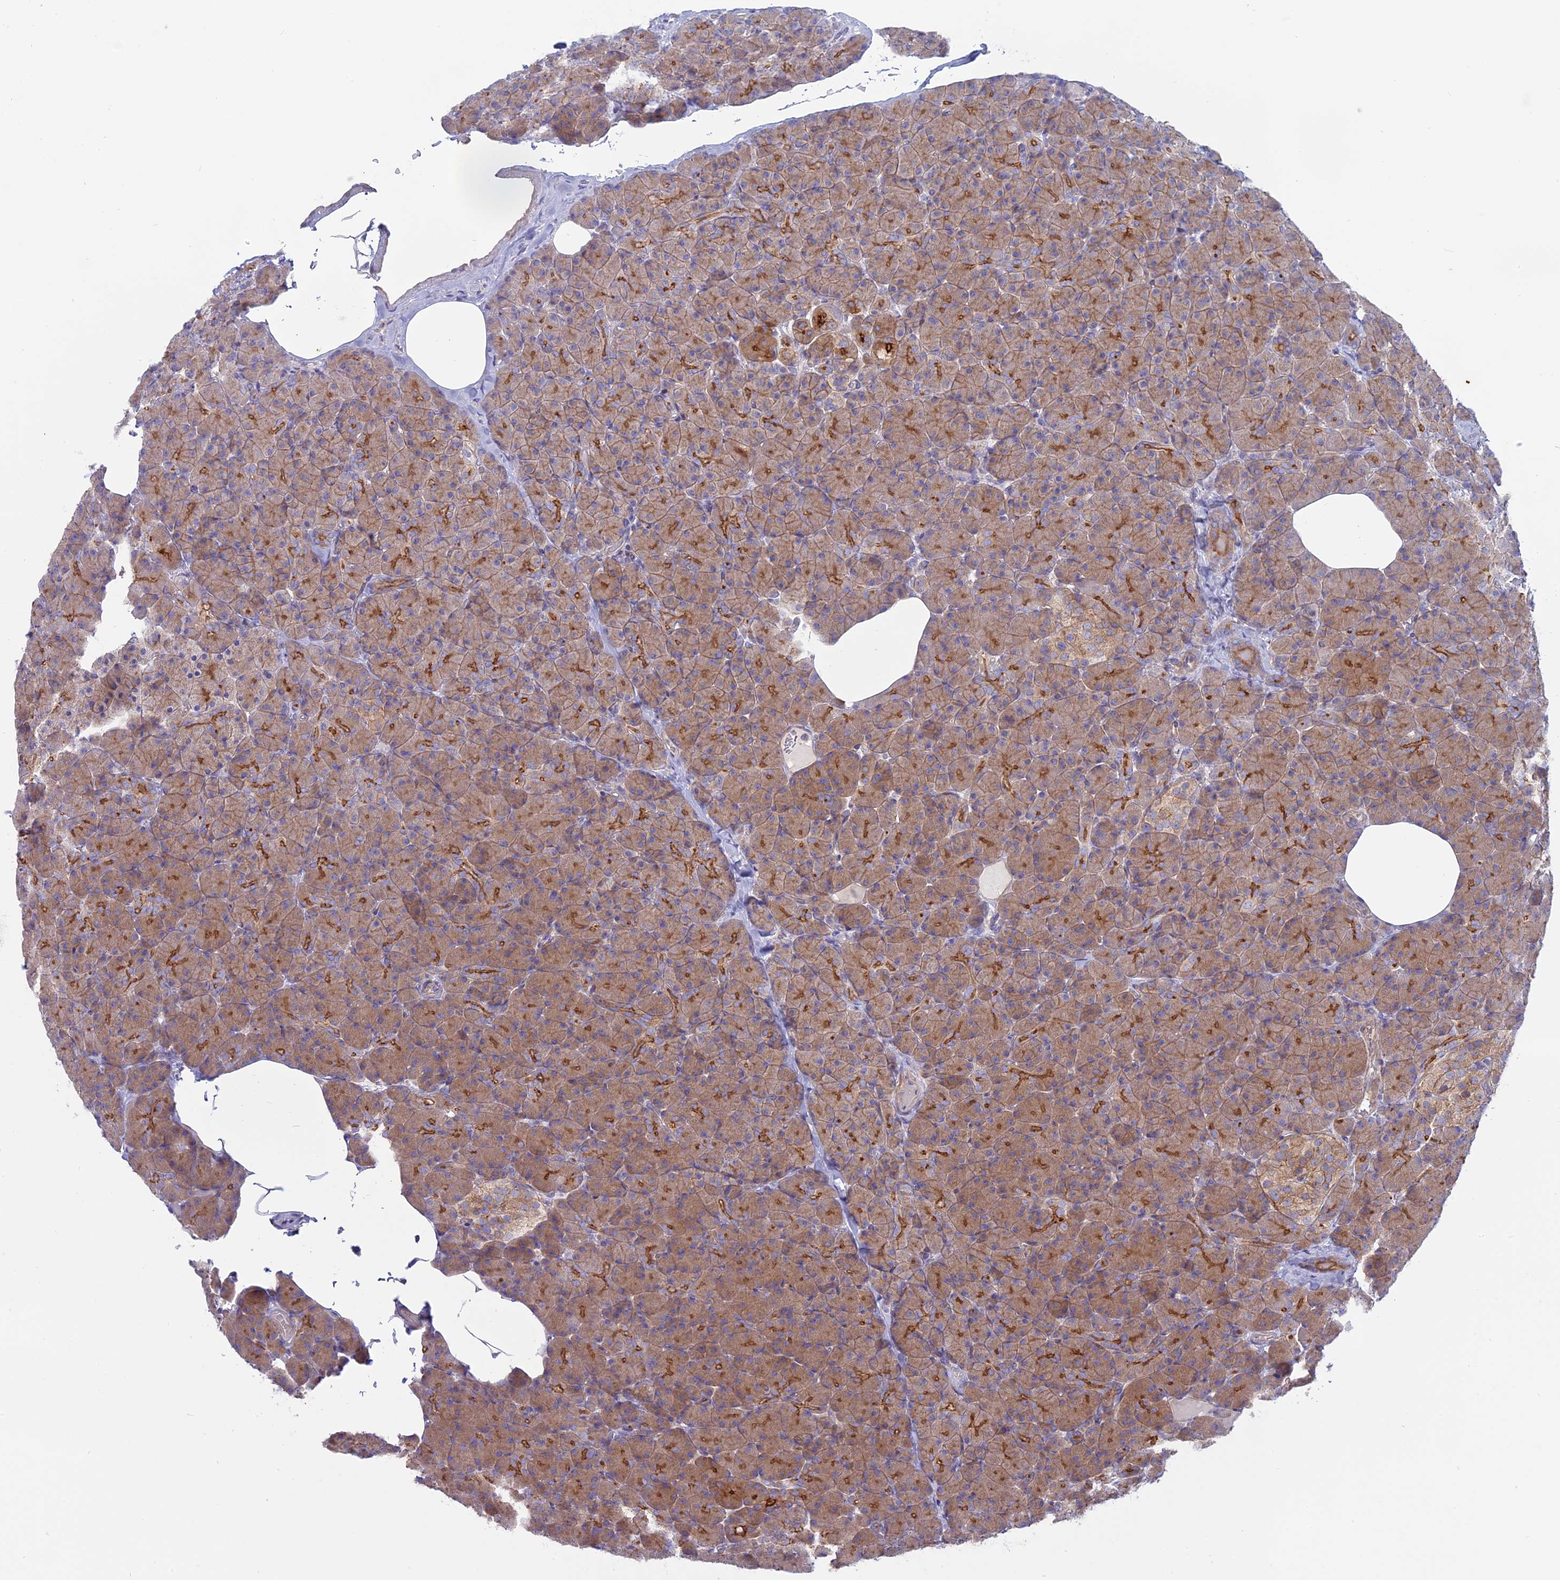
{"staining": {"intensity": "strong", "quantity": "25%-75%", "location": "cytoplasmic/membranous"}, "tissue": "pancreas", "cell_type": "Exocrine glandular cells", "image_type": "normal", "snomed": [{"axis": "morphology", "description": "Normal tissue, NOS"}, {"axis": "topography", "description": "Pancreas"}], "caption": "Pancreas stained with IHC displays strong cytoplasmic/membranous expression in approximately 25%-75% of exocrine glandular cells. (brown staining indicates protein expression, while blue staining denotes nuclei).", "gene": "MYO5B", "patient": {"sex": "female", "age": 43}}